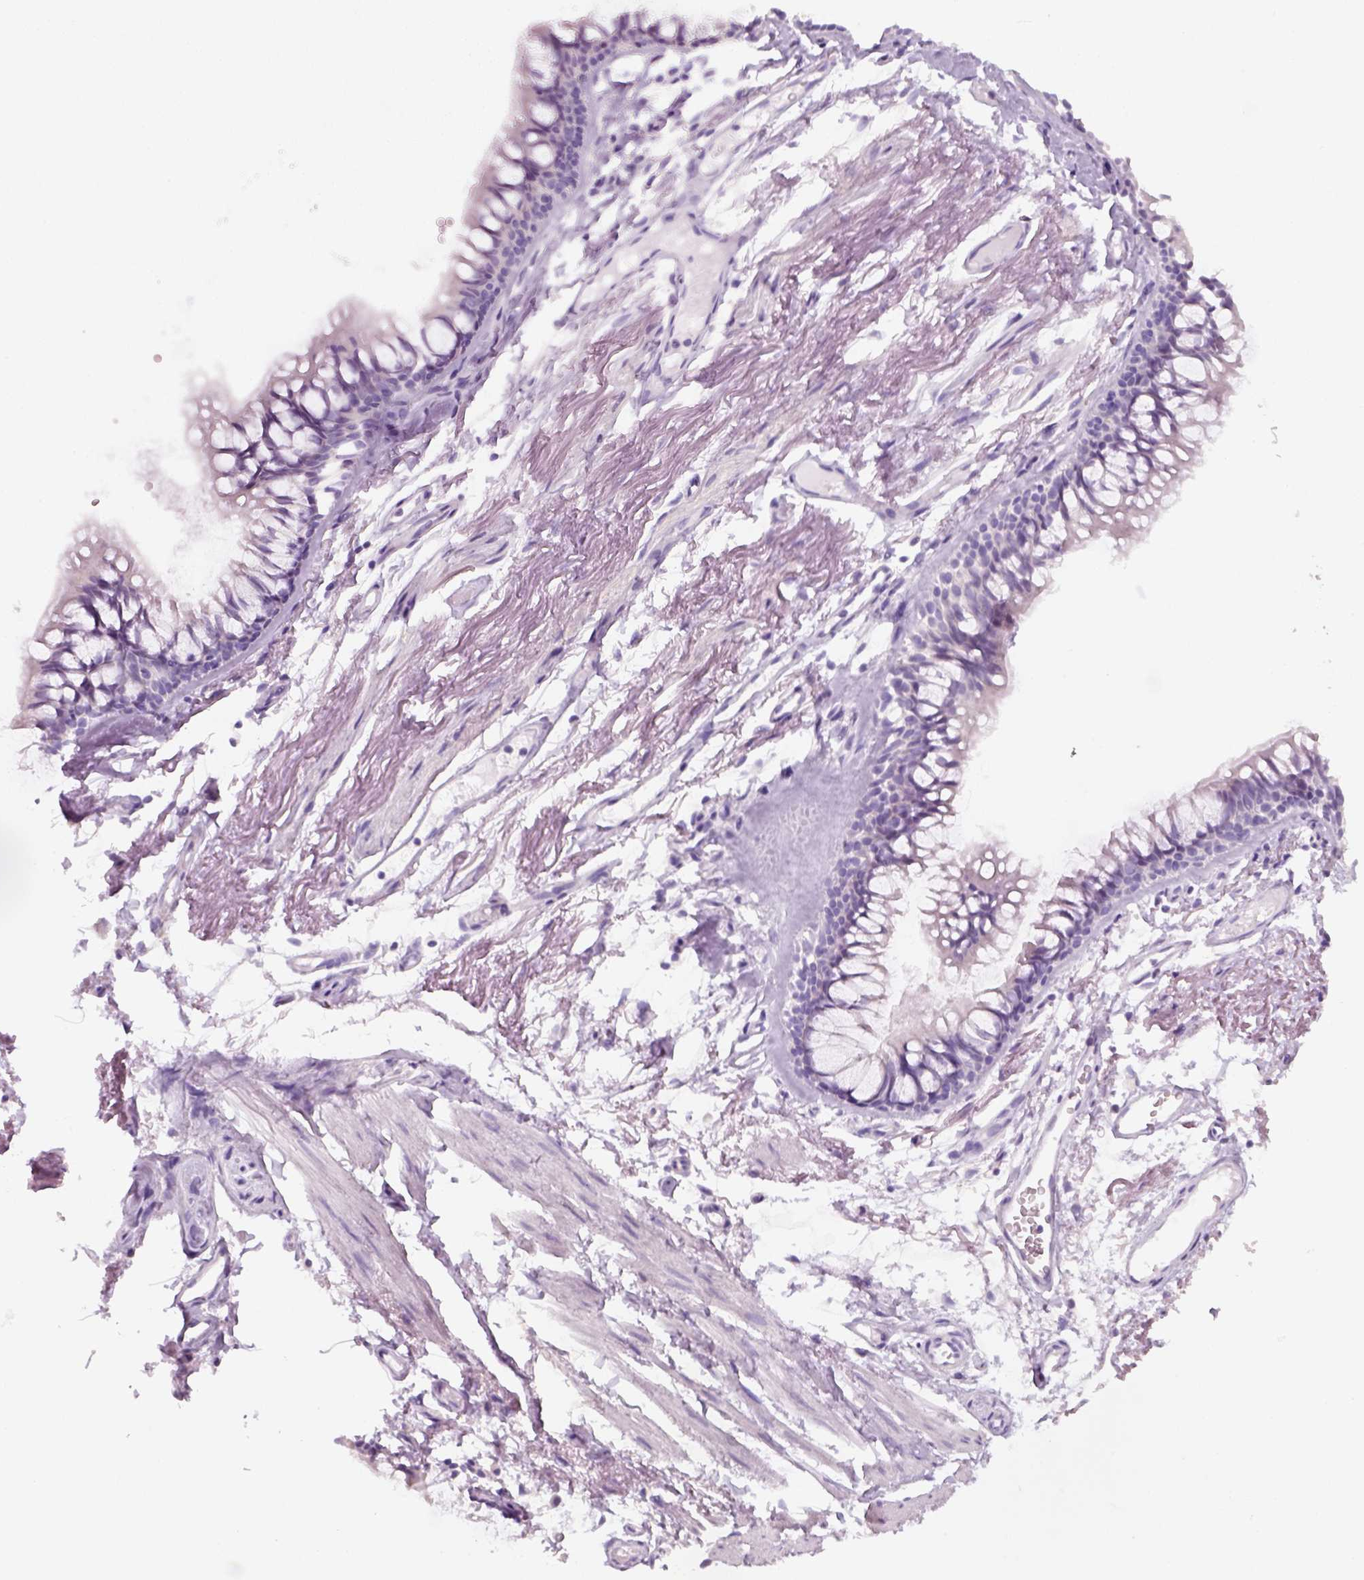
{"staining": {"intensity": "negative", "quantity": "none", "location": "none"}, "tissue": "adipose tissue", "cell_type": "Adipocytes", "image_type": "normal", "snomed": [{"axis": "morphology", "description": "Normal tissue, NOS"}, {"axis": "topography", "description": "Cartilage tissue"}, {"axis": "topography", "description": "Bronchus"}], "caption": "Image shows no significant protein expression in adipocytes of unremarkable adipose tissue.", "gene": "SLC12A5", "patient": {"sex": "female", "age": 79}}